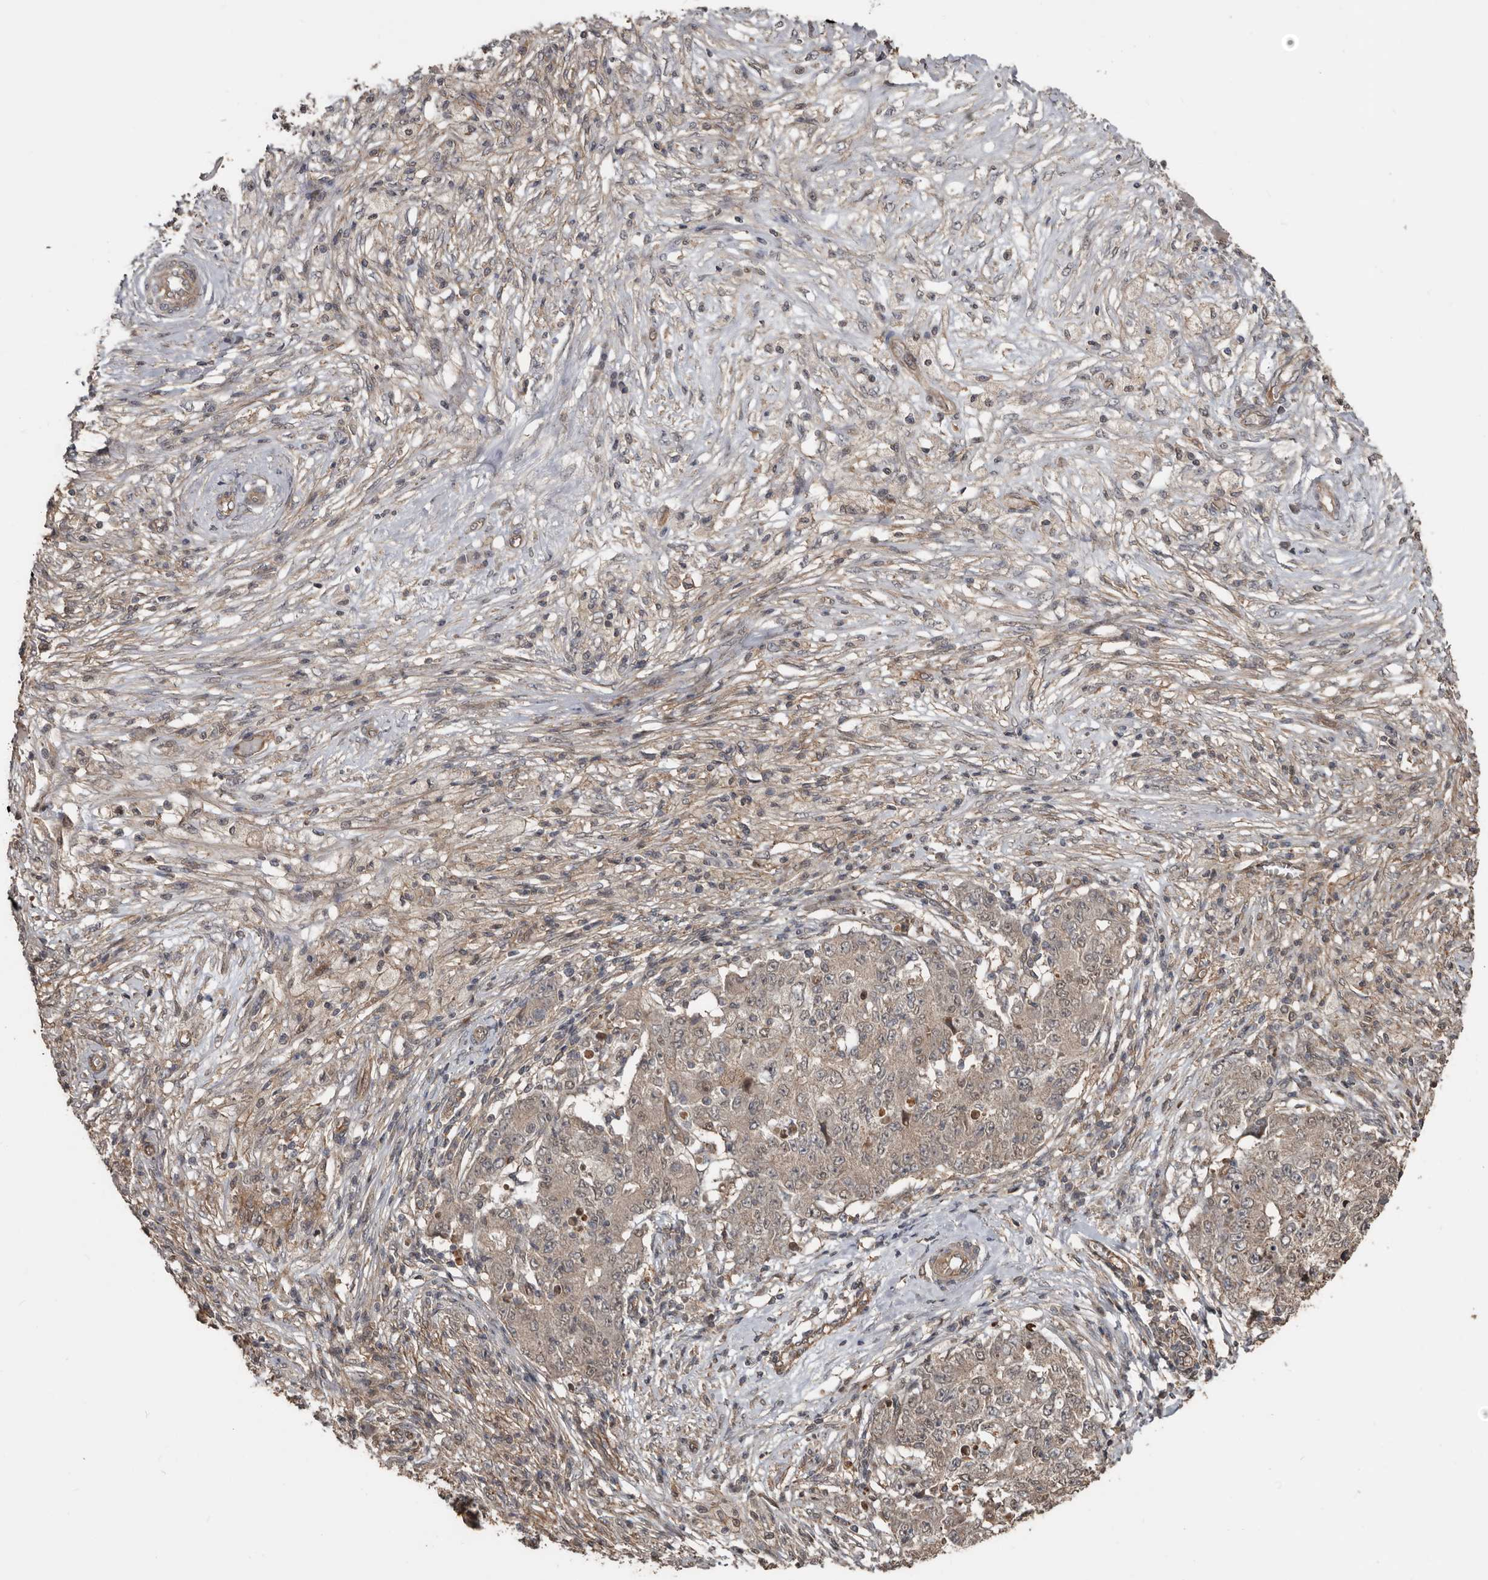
{"staining": {"intensity": "weak", "quantity": "25%-75%", "location": "cytoplasmic/membranous"}, "tissue": "ovarian cancer", "cell_type": "Tumor cells", "image_type": "cancer", "snomed": [{"axis": "morphology", "description": "Carcinoma, endometroid"}, {"axis": "topography", "description": "Ovary"}], "caption": "Protein expression analysis of human ovarian cancer (endometroid carcinoma) reveals weak cytoplasmic/membranous expression in approximately 25%-75% of tumor cells.", "gene": "EXOC3L1", "patient": {"sex": "female", "age": 42}}